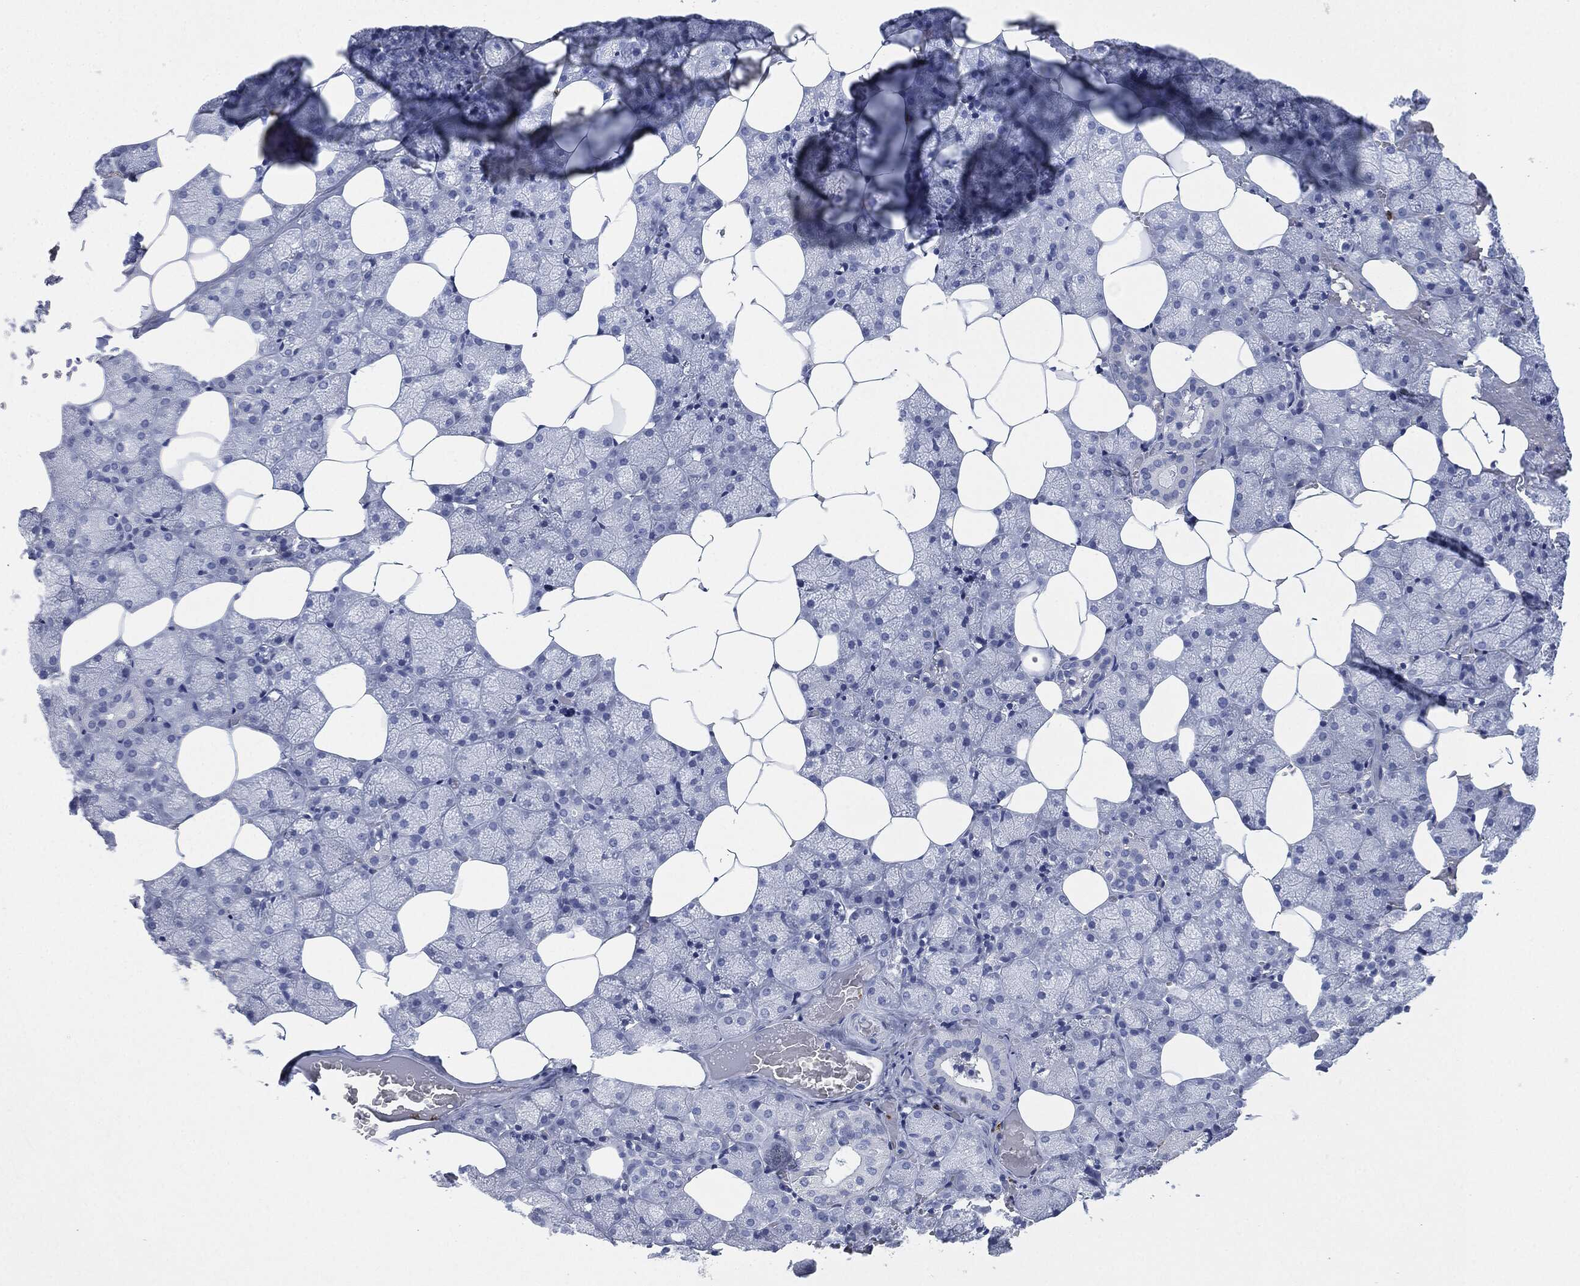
{"staining": {"intensity": "negative", "quantity": "none", "location": "none"}, "tissue": "salivary gland", "cell_type": "Glandular cells", "image_type": "normal", "snomed": [{"axis": "morphology", "description": "Normal tissue, NOS"}, {"axis": "topography", "description": "Salivary gland"}], "caption": "This is a photomicrograph of immunohistochemistry staining of unremarkable salivary gland, which shows no positivity in glandular cells. (Stains: DAB IHC with hematoxylin counter stain, Microscopy: brightfield microscopy at high magnification).", "gene": "CEACAM8", "patient": {"sex": "male", "age": 38}}